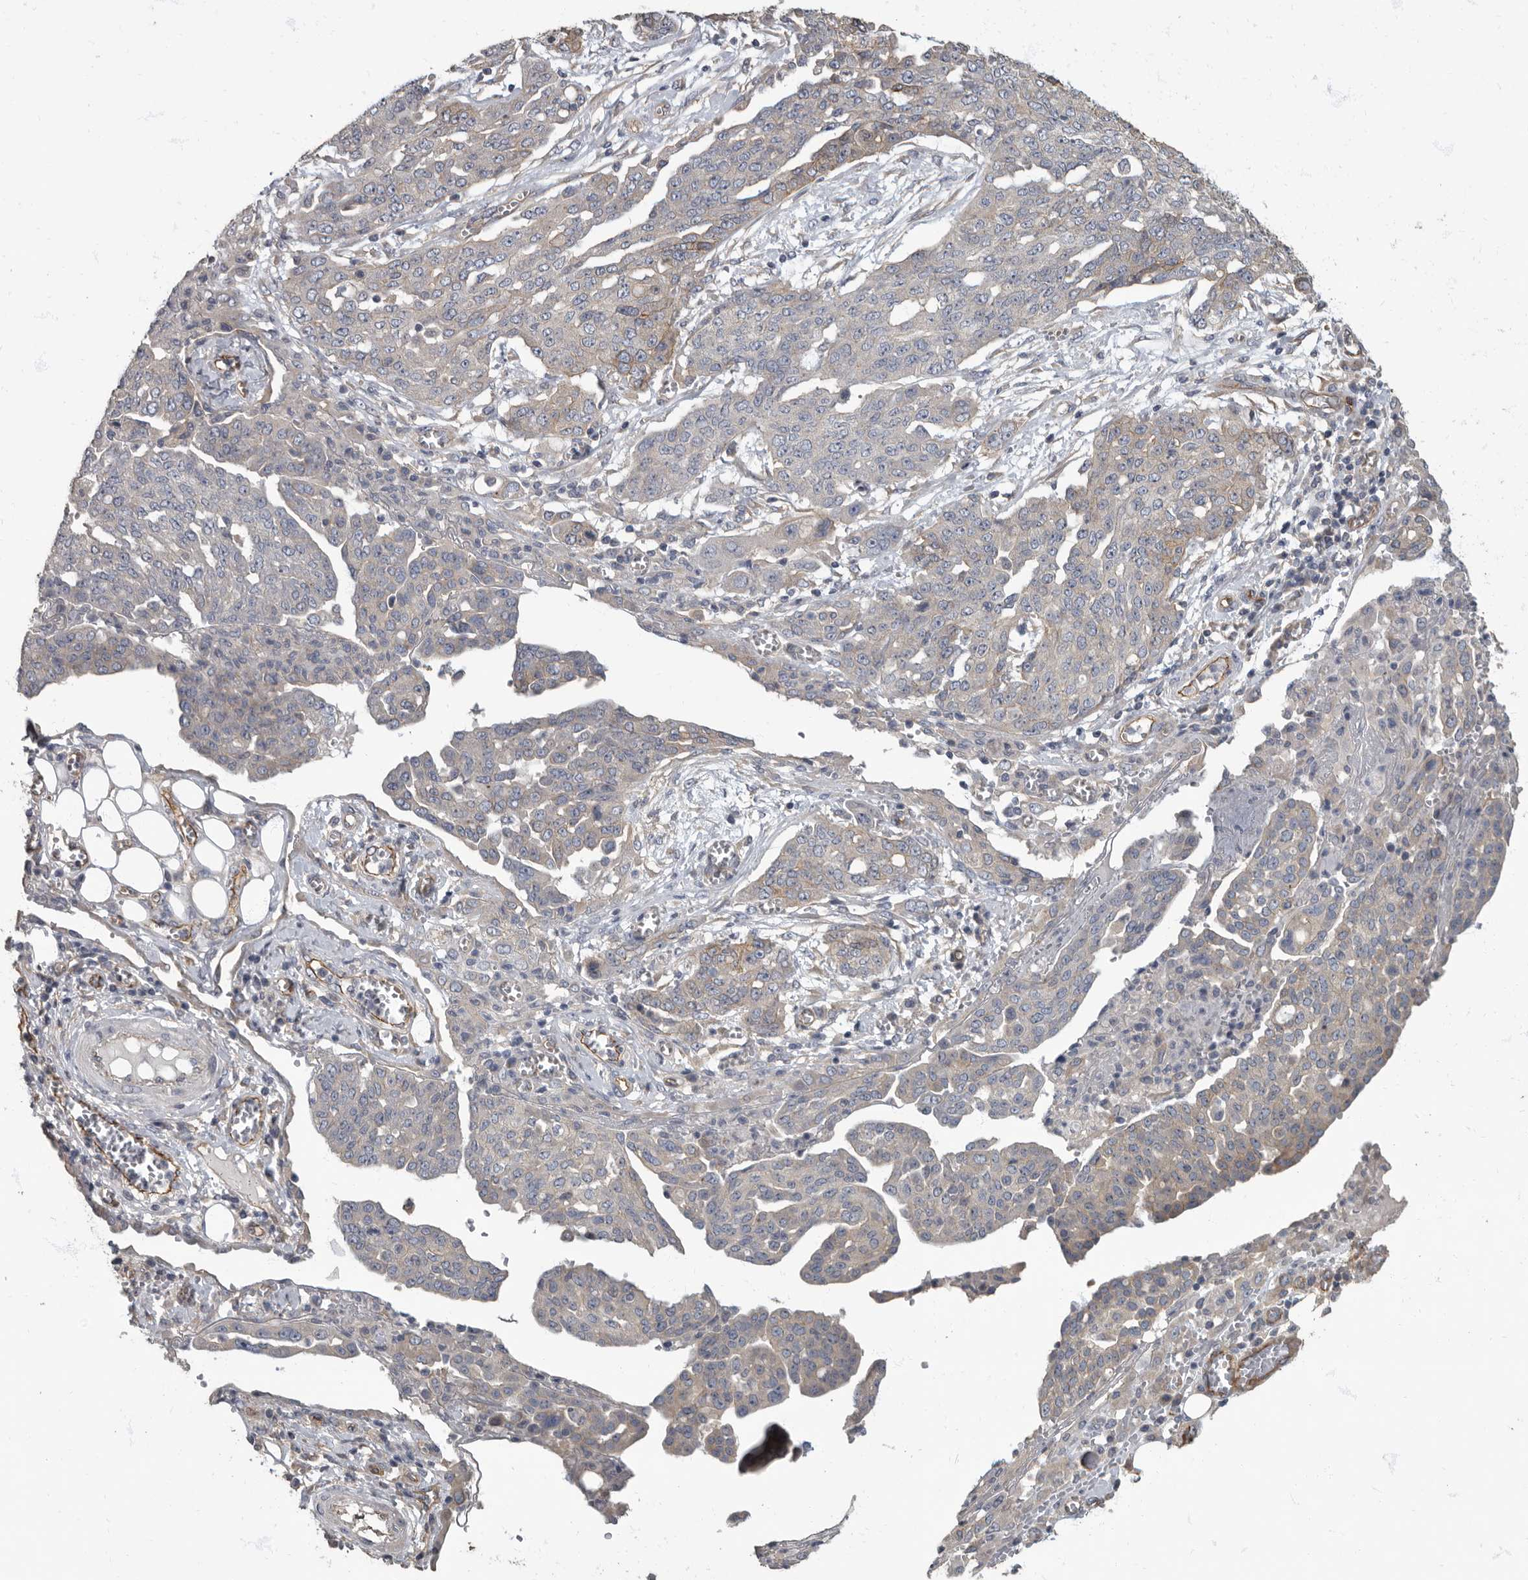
{"staining": {"intensity": "weak", "quantity": "<25%", "location": "cytoplasmic/membranous"}, "tissue": "ovarian cancer", "cell_type": "Tumor cells", "image_type": "cancer", "snomed": [{"axis": "morphology", "description": "Cystadenocarcinoma, serous, NOS"}, {"axis": "topography", "description": "Soft tissue"}, {"axis": "topography", "description": "Ovary"}], "caption": "Immunohistochemical staining of human ovarian serous cystadenocarcinoma shows no significant staining in tumor cells.", "gene": "PDK1", "patient": {"sex": "female", "age": 57}}